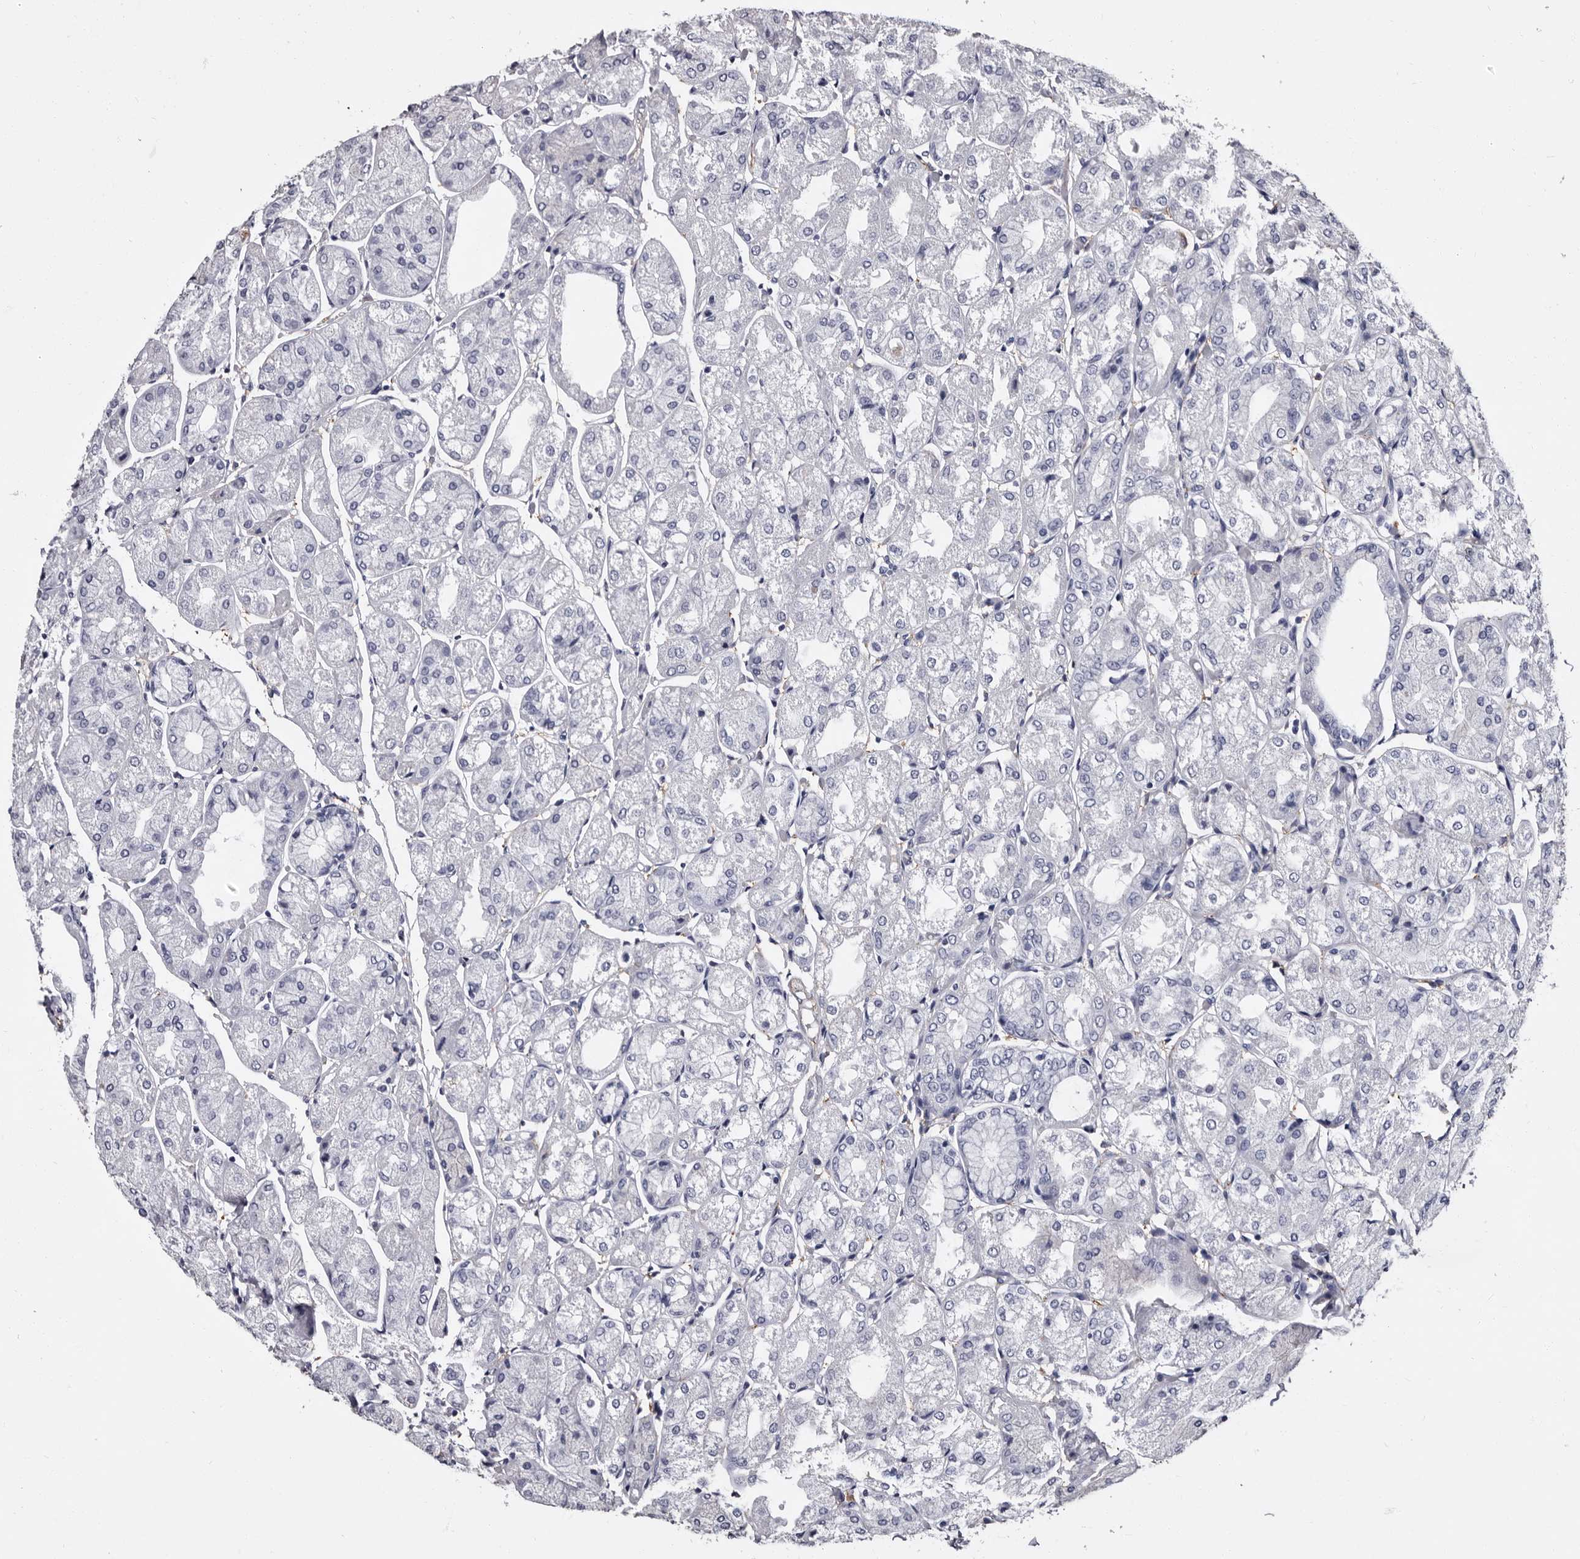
{"staining": {"intensity": "negative", "quantity": "none", "location": "none"}, "tissue": "stomach", "cell_type": "Glandular cells", "image_type": "normal", "snomed": [{"axis": "morphology", "description": "Normal tissue, NOS"}, {"axis": "topography", "description": "Stomach, upper"}], "caption": "Glandular cells show no significant protein expression in normal stomach.", "gene": "EPB41L3", "patient": {"sex": "male", "age": 72}}